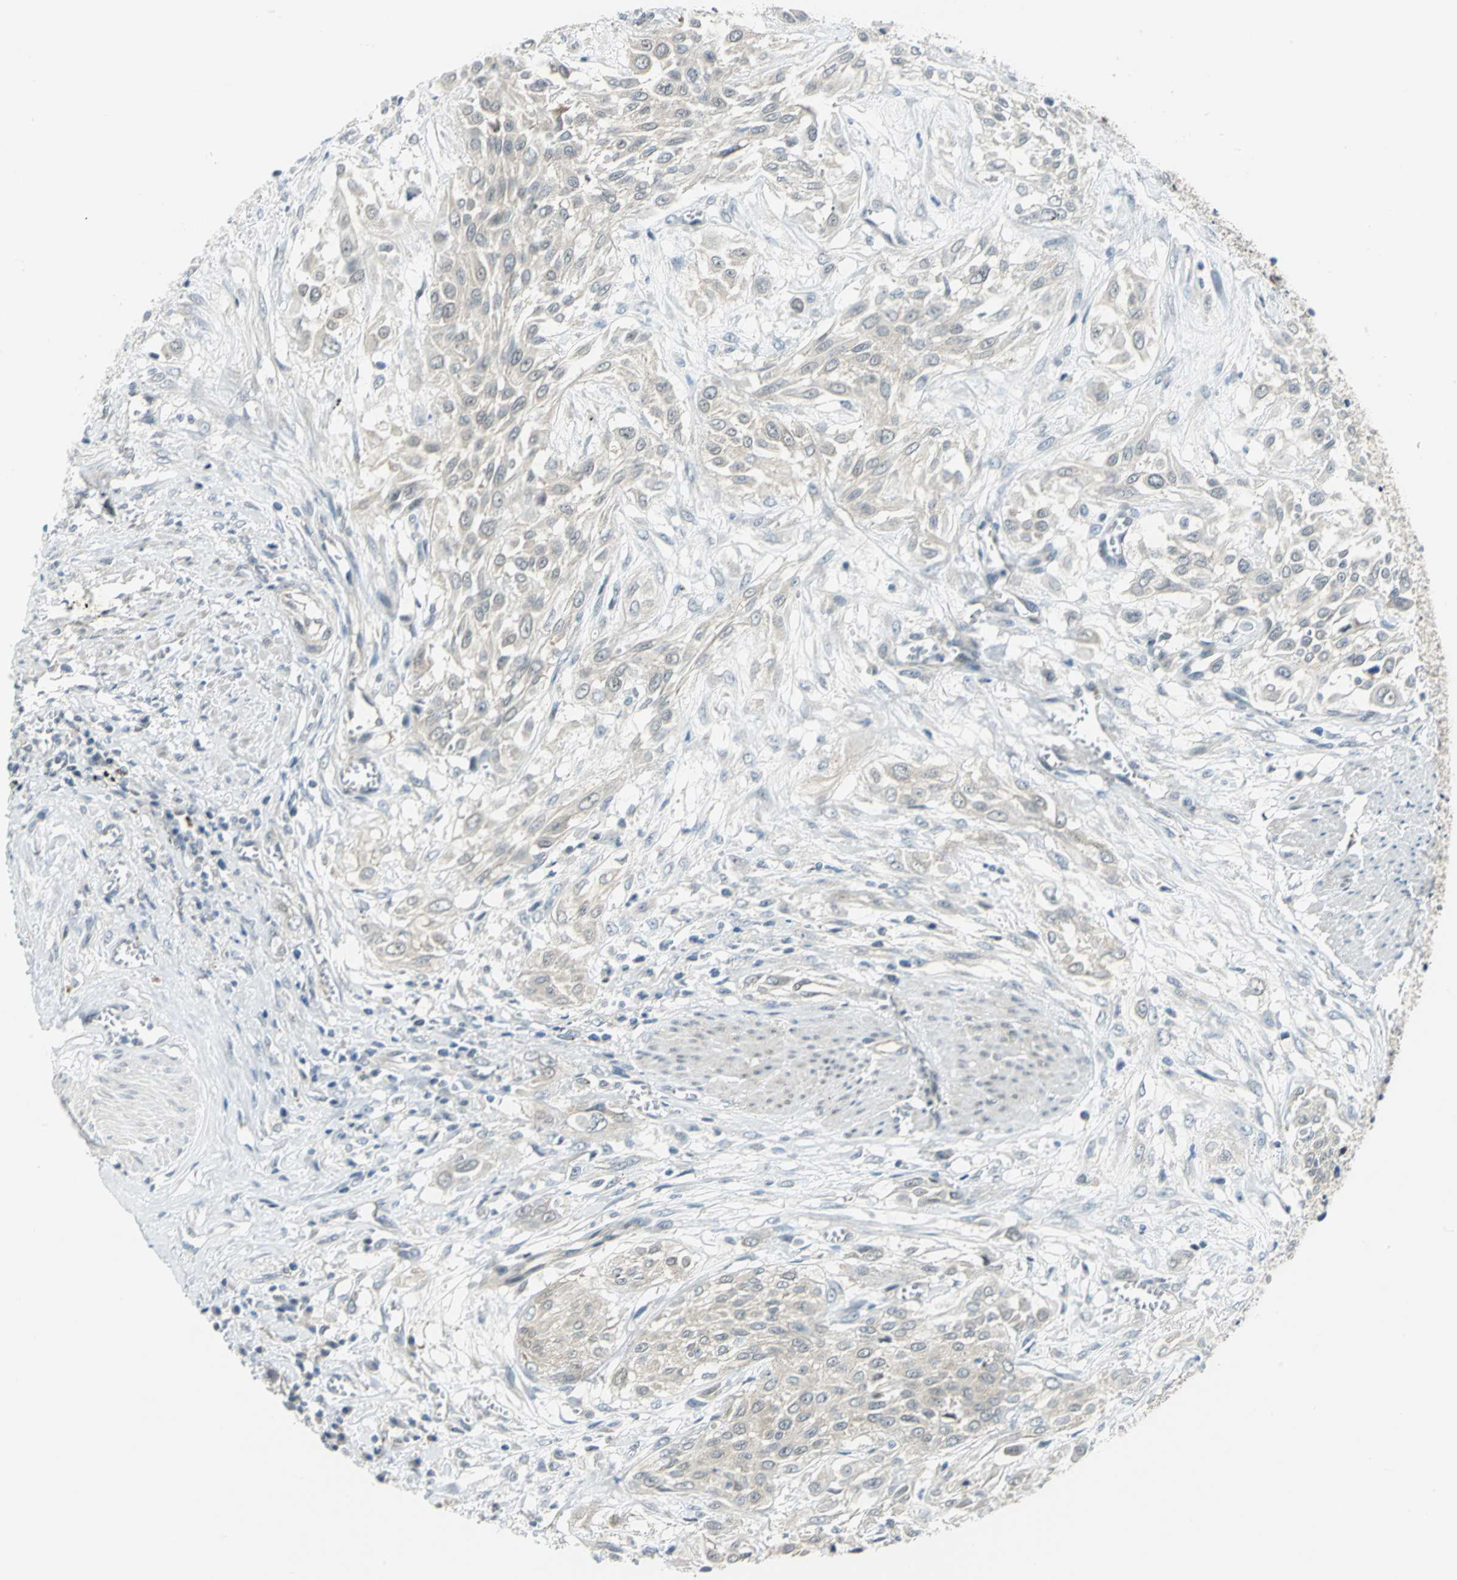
{"staining": {"intensity": "negative", "quantity": "none", "location": "none"}, "tissue": "urothelial cancer", "cell_type": "Tumor cells", "image_type": "cancer", "snomed": [{"axis": "morphology", "description": "Urothelial carcinoma, High grade"}, {"axis": "topography", "description": "Urinary bladder"}], "caption": "A micrograph of high-grade urothelial carcinoma stained for a protein shows no brown staining in tumor cells.", "gene": "PIN1", "patient": {"sex": "male", "age": 57}}